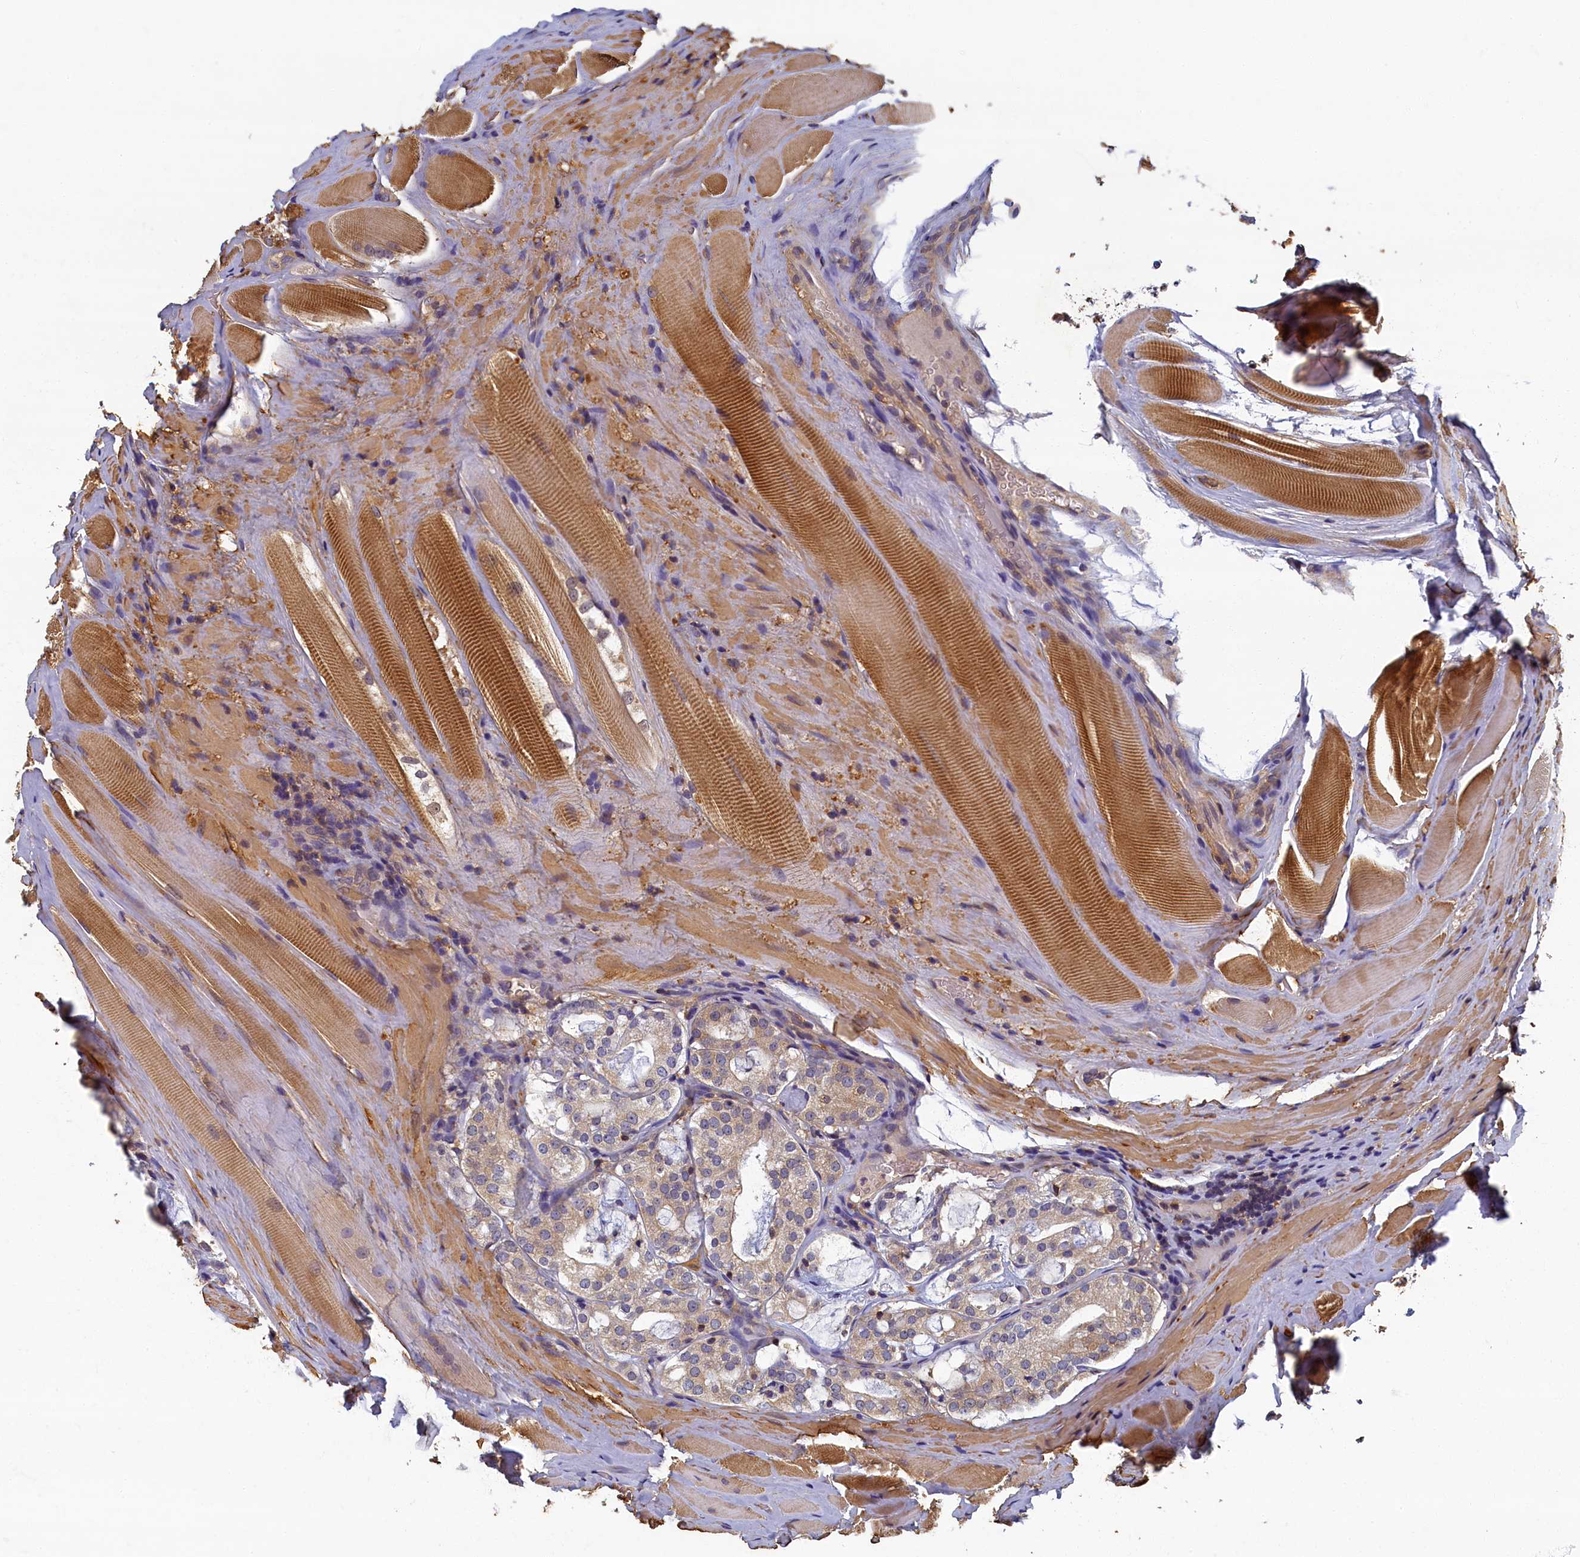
{"staining": {"intensity": "weak", "quantity": "<25%", "location": "cytoplasmic/membranous"}, "tissue": "prostate cancer", "cell_type": "Tumor cells", "image_type": "cancer", "snomed": [{"axis": "morphology", "description": "Adenocarcinoma, High grade"}, {"axis": "topography", "description": "Prostate"}], "caption": "High power microscopy image of an immunohistochemistry (IHC) histopathology image of prostate cancer (high-grade adenocarcinoma), revealing no significant positivity in tumor cells. (DAB IHC, high magnification).", "gene": "TBCB", "patient": {"sex": "male", "age": 63}}